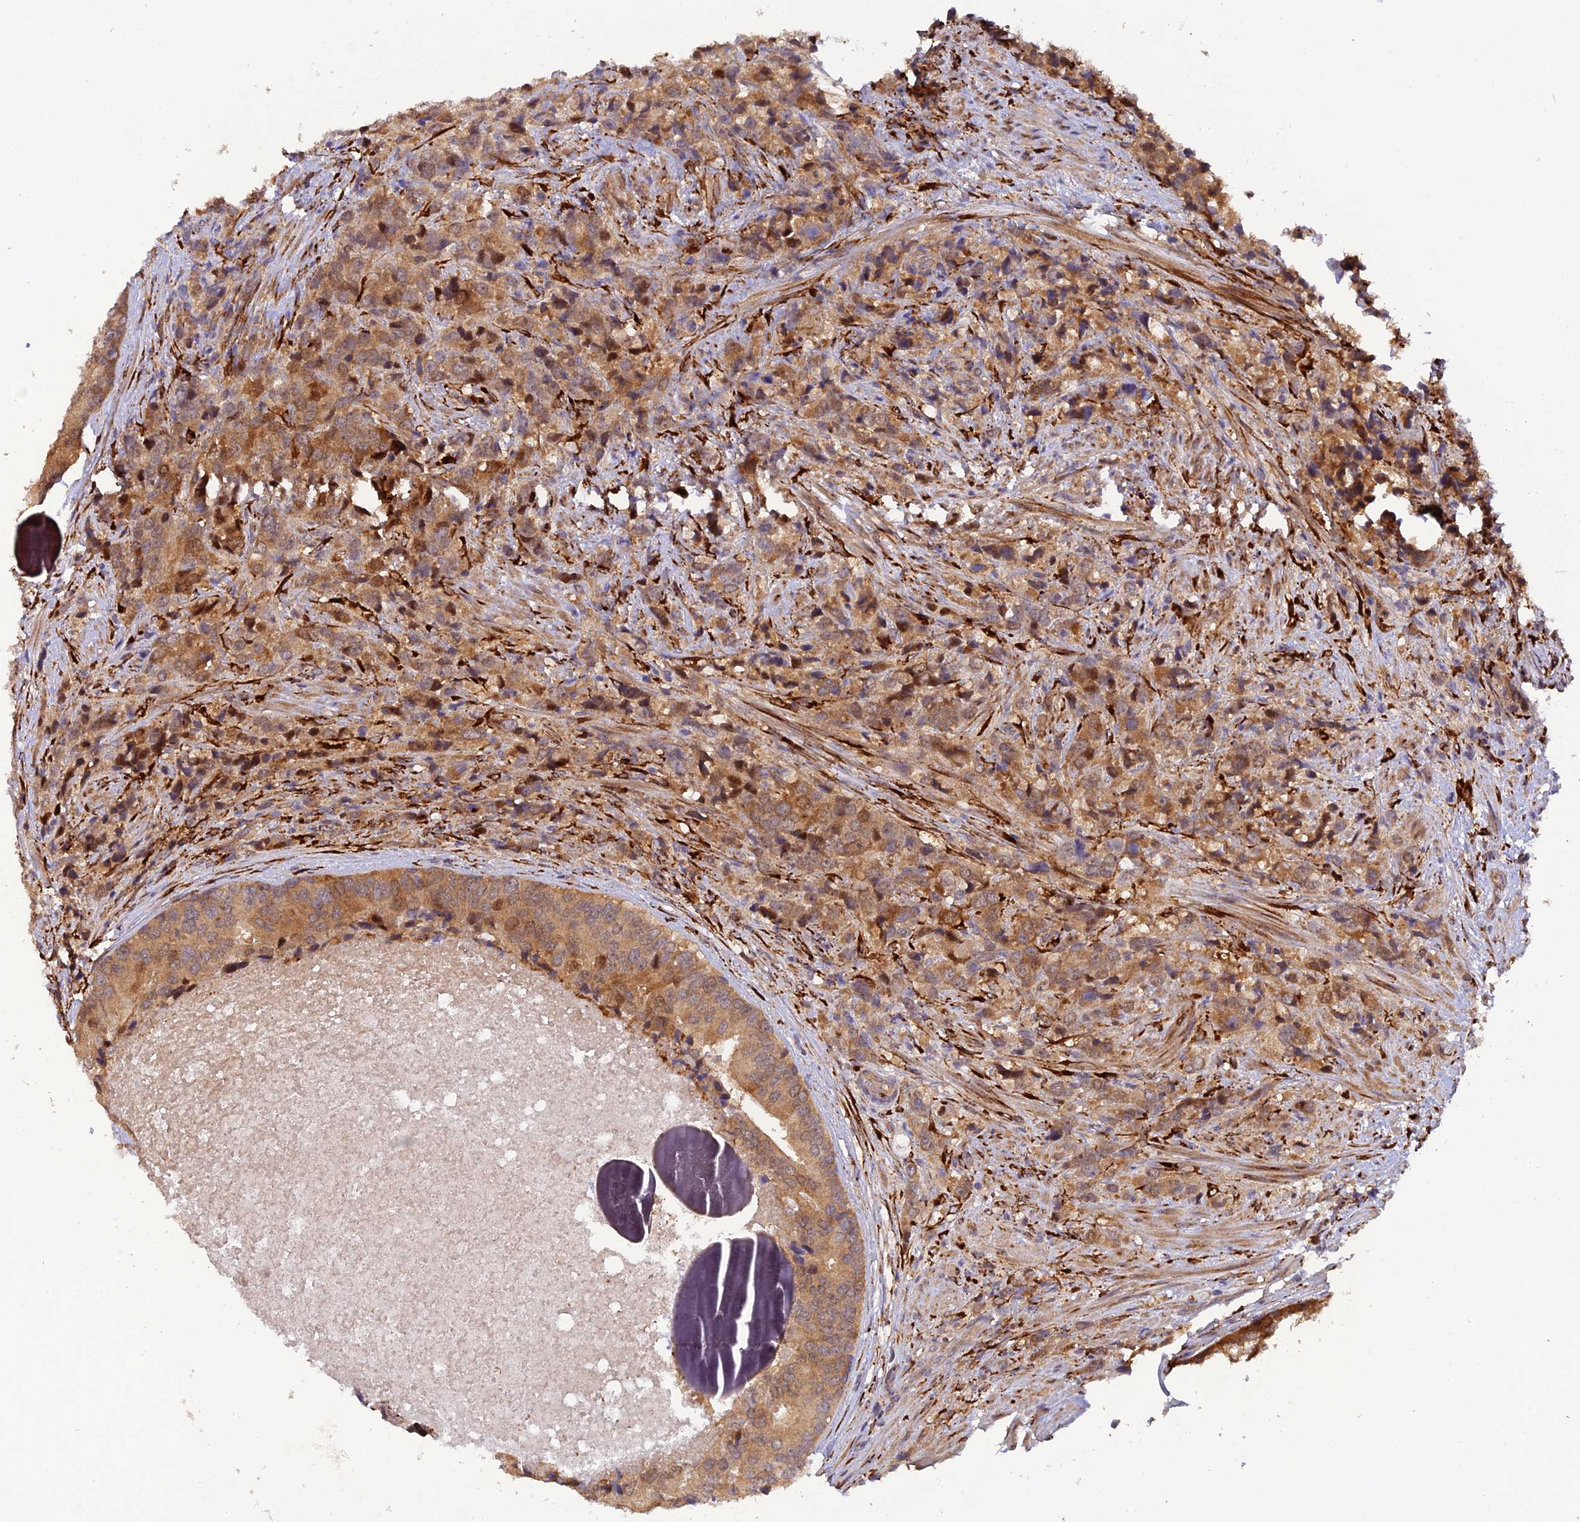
{"staining": {"intensity": "moderate", "quantity": ">75%", "location": "cytoplasmic/membranous,nuclear"}, "tissue": "prostate cancer", "cell_type": "Tumor cells", "image_type": "cancer", "snomed": [{"axis": "morphology", "description": "Adenocarcinoma, High grade"}, {"axis": "topography", "description": "Prostate"}], "caption": "Approximately >75% of tumor cells in human prostate cancer show moderate cytoplasmic/membranous and nuclear protein positivity as visualized by brown immunohistochemical staining.", "gene": "P3H3", "patient": {"sex": "male", "age": 62}}